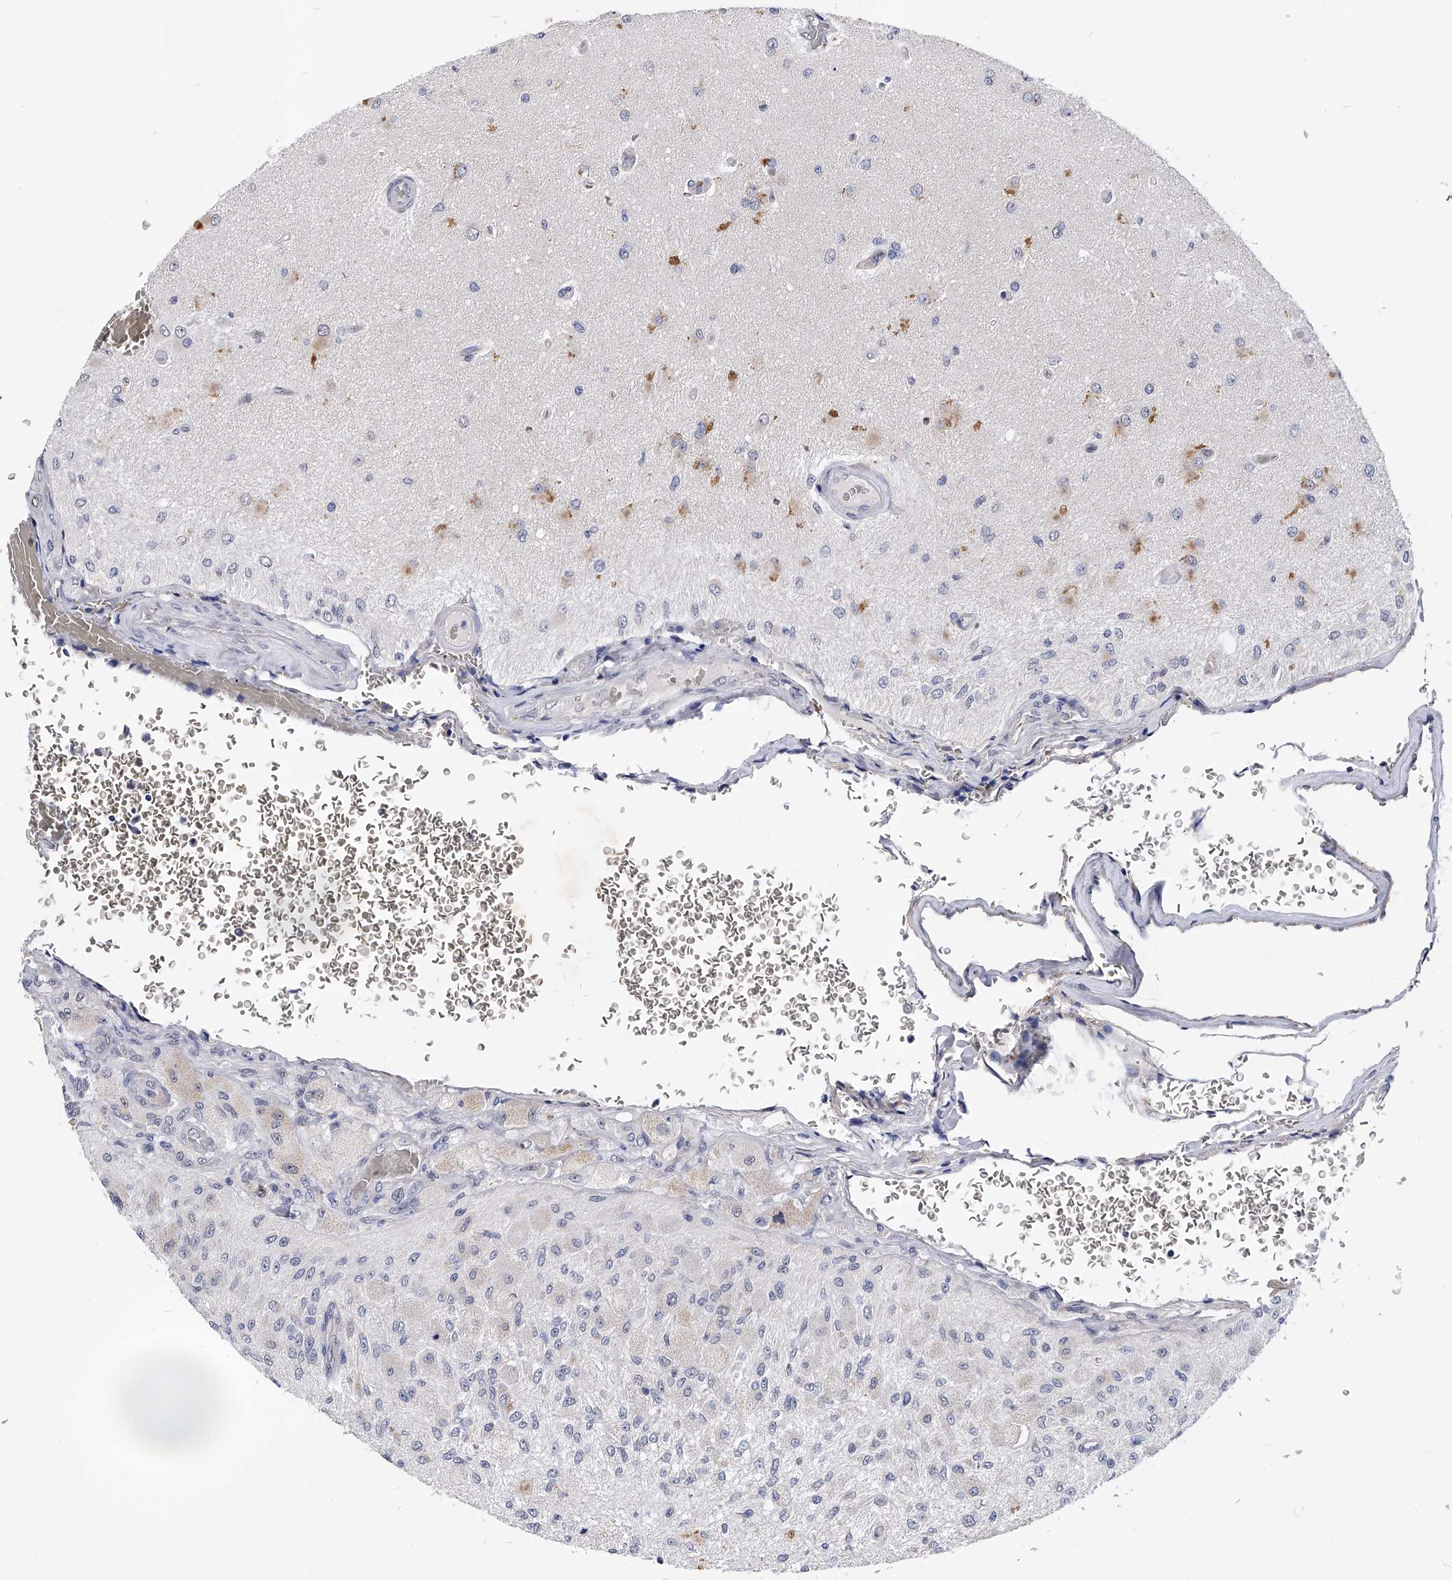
{"staining": {"intensity": "negative", "quantity": "none", "location": "none"}, "tissue": "glioma", "cell_type": "Tumor cells", "image_type": "cancer", "snomed": [{"axis": "morphology", "description": "Normal tissue, NOS"}, {"axis": "morphology", "description": "Glioma, malignant, High grade"}, {"axis": "topography", "description": "Cerebral cortex"}], "caption": "An immunohistochemistry image of glioma is shown. There is no staining in tumor cells of glioma.", "gene": "ZNF529", "patient": {"sex": "male", "age": 77}}